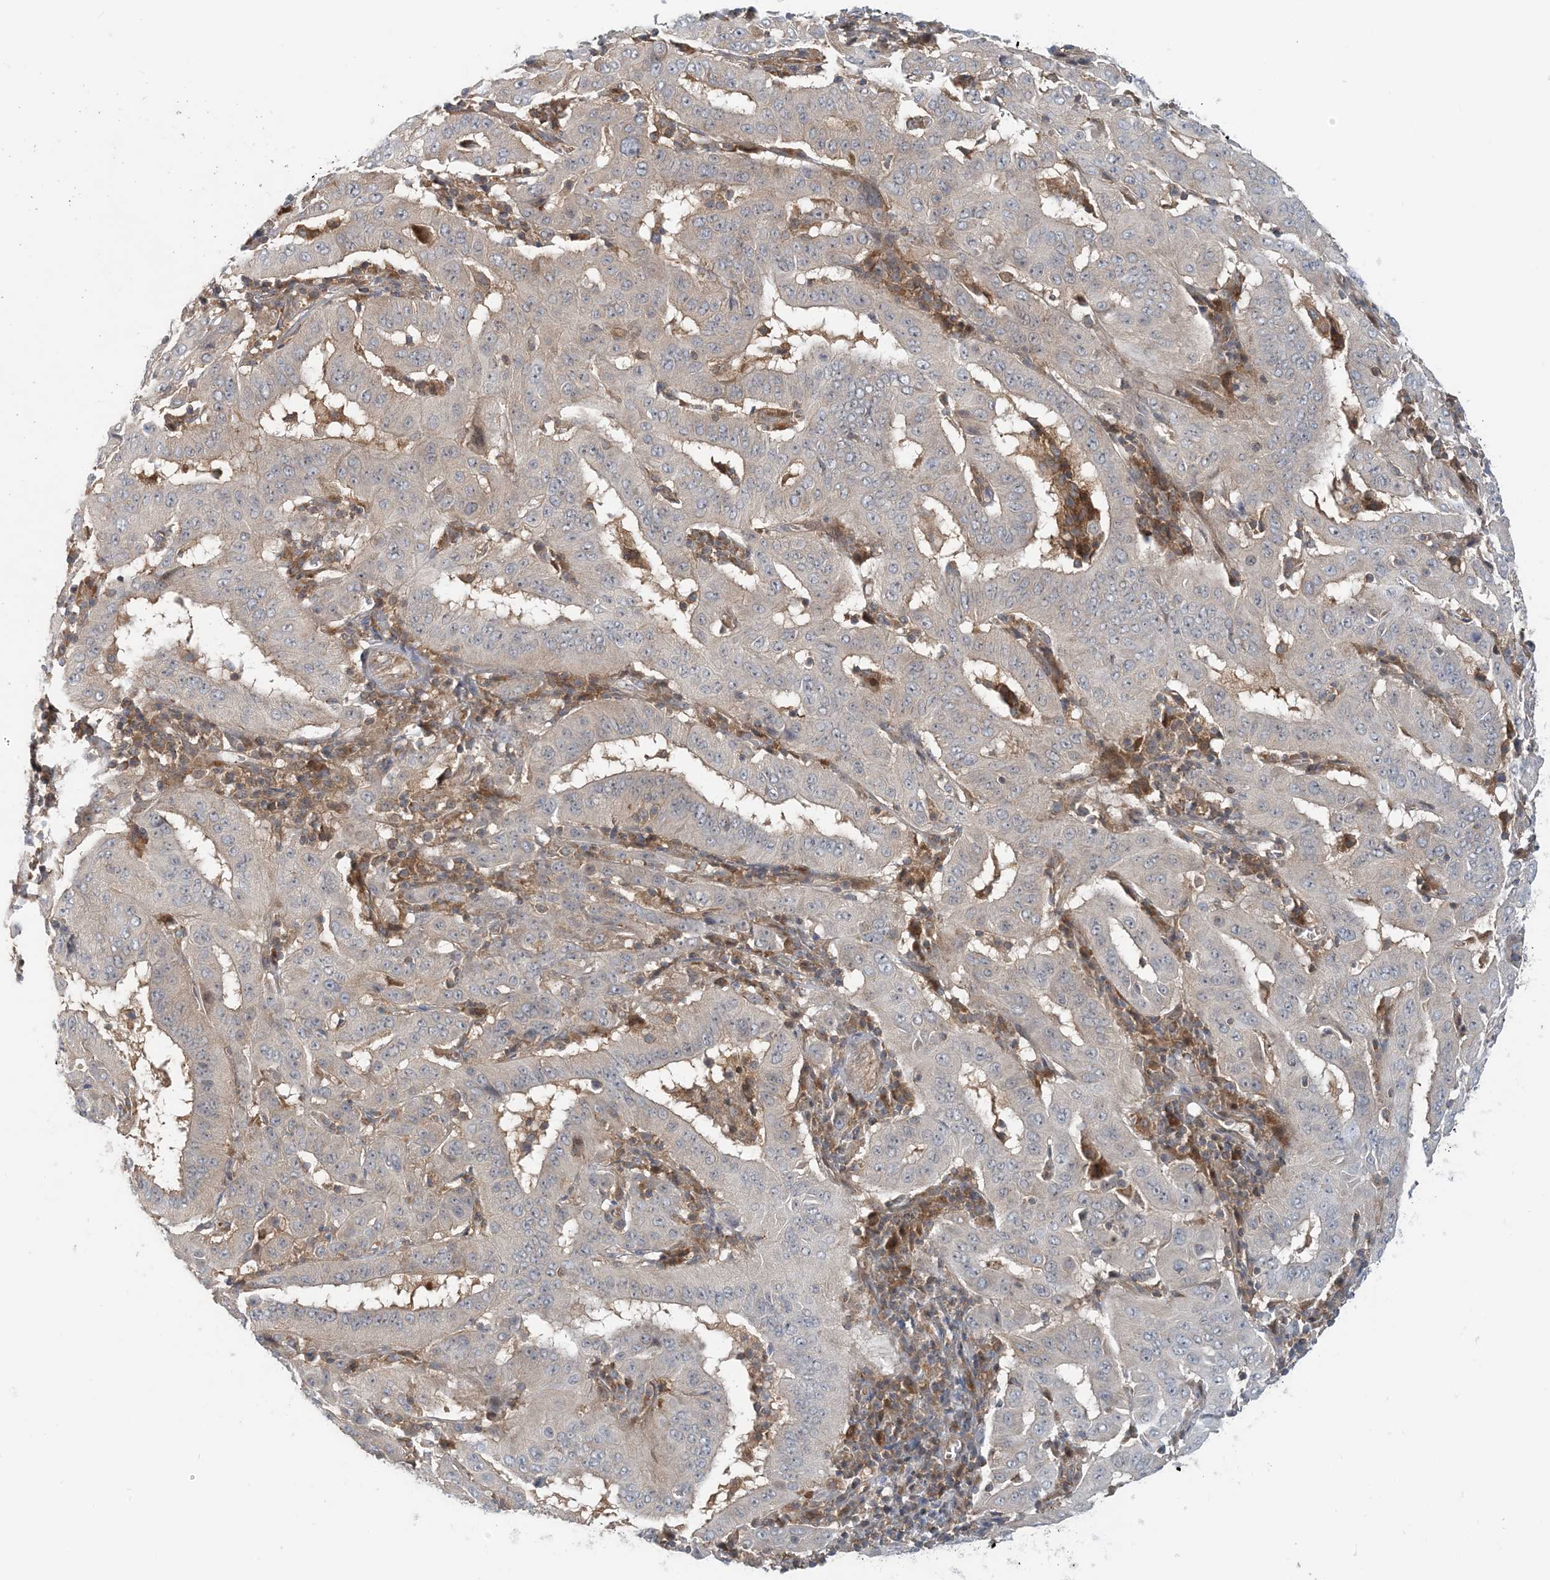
{"staining": {"intensity": "negative", "quantity": "none", "location": "none"}, "tissue": "pancreatic cancer", "cell_type": "Tumor cells", "image_type": "cancer", "snomed": [{"axis": "morphology", "description": "Adenocarcinoma, NOS"}, {"axis": "topography", "description": "Pancreas"}], "caption": "The immunohistochemistry photomicrograph has no significant expression in tumor cells of pancreatic cancer tissue. (DAB immunohistochemistry, high magnification).", "gene": "ATP13A2", "patient": {"sex": "male", "age": 63}}